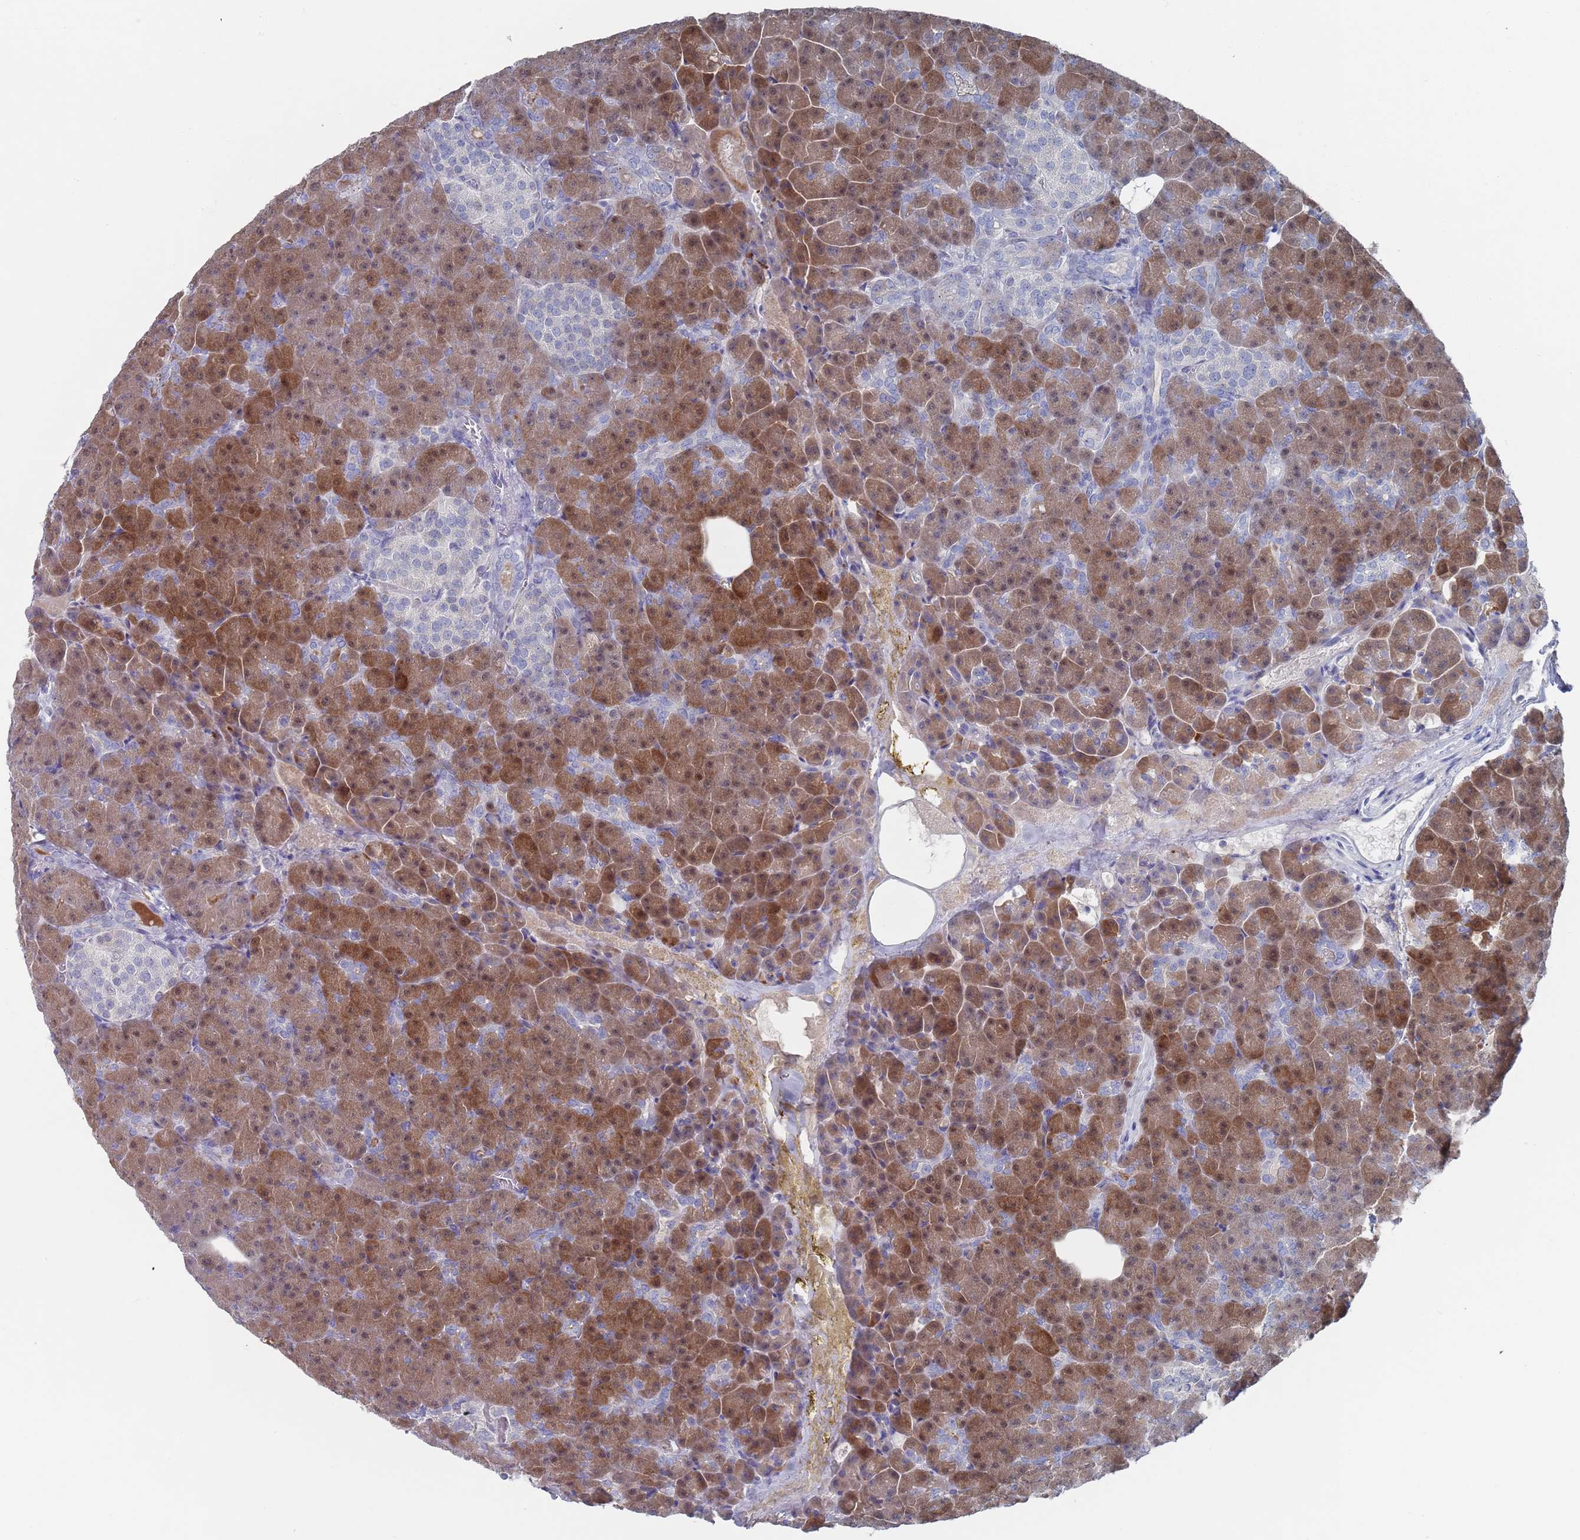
{"staining": {"intensity": "moderate", "quantity": ">75%", "location": "cytoplasmic/membranous,nuclear"}, "tissue": "pancreas", "cell_type": "Exocrine glandular cells", "image_type": "normal", "snomed": [{"axis": "morphology", "description": "Normal tissue, NOS"}, {"axis": "topography", "description": "Pancreas"}], "caption": "Pancreas stained for a protein (brown) exhibits moderate cytoplasmic/membranous,nuclear positive expression in approximately >75% of exocrine glandular cells.", "gene": "MAT1A", "patient": {"sex": "female", "age": 74}}